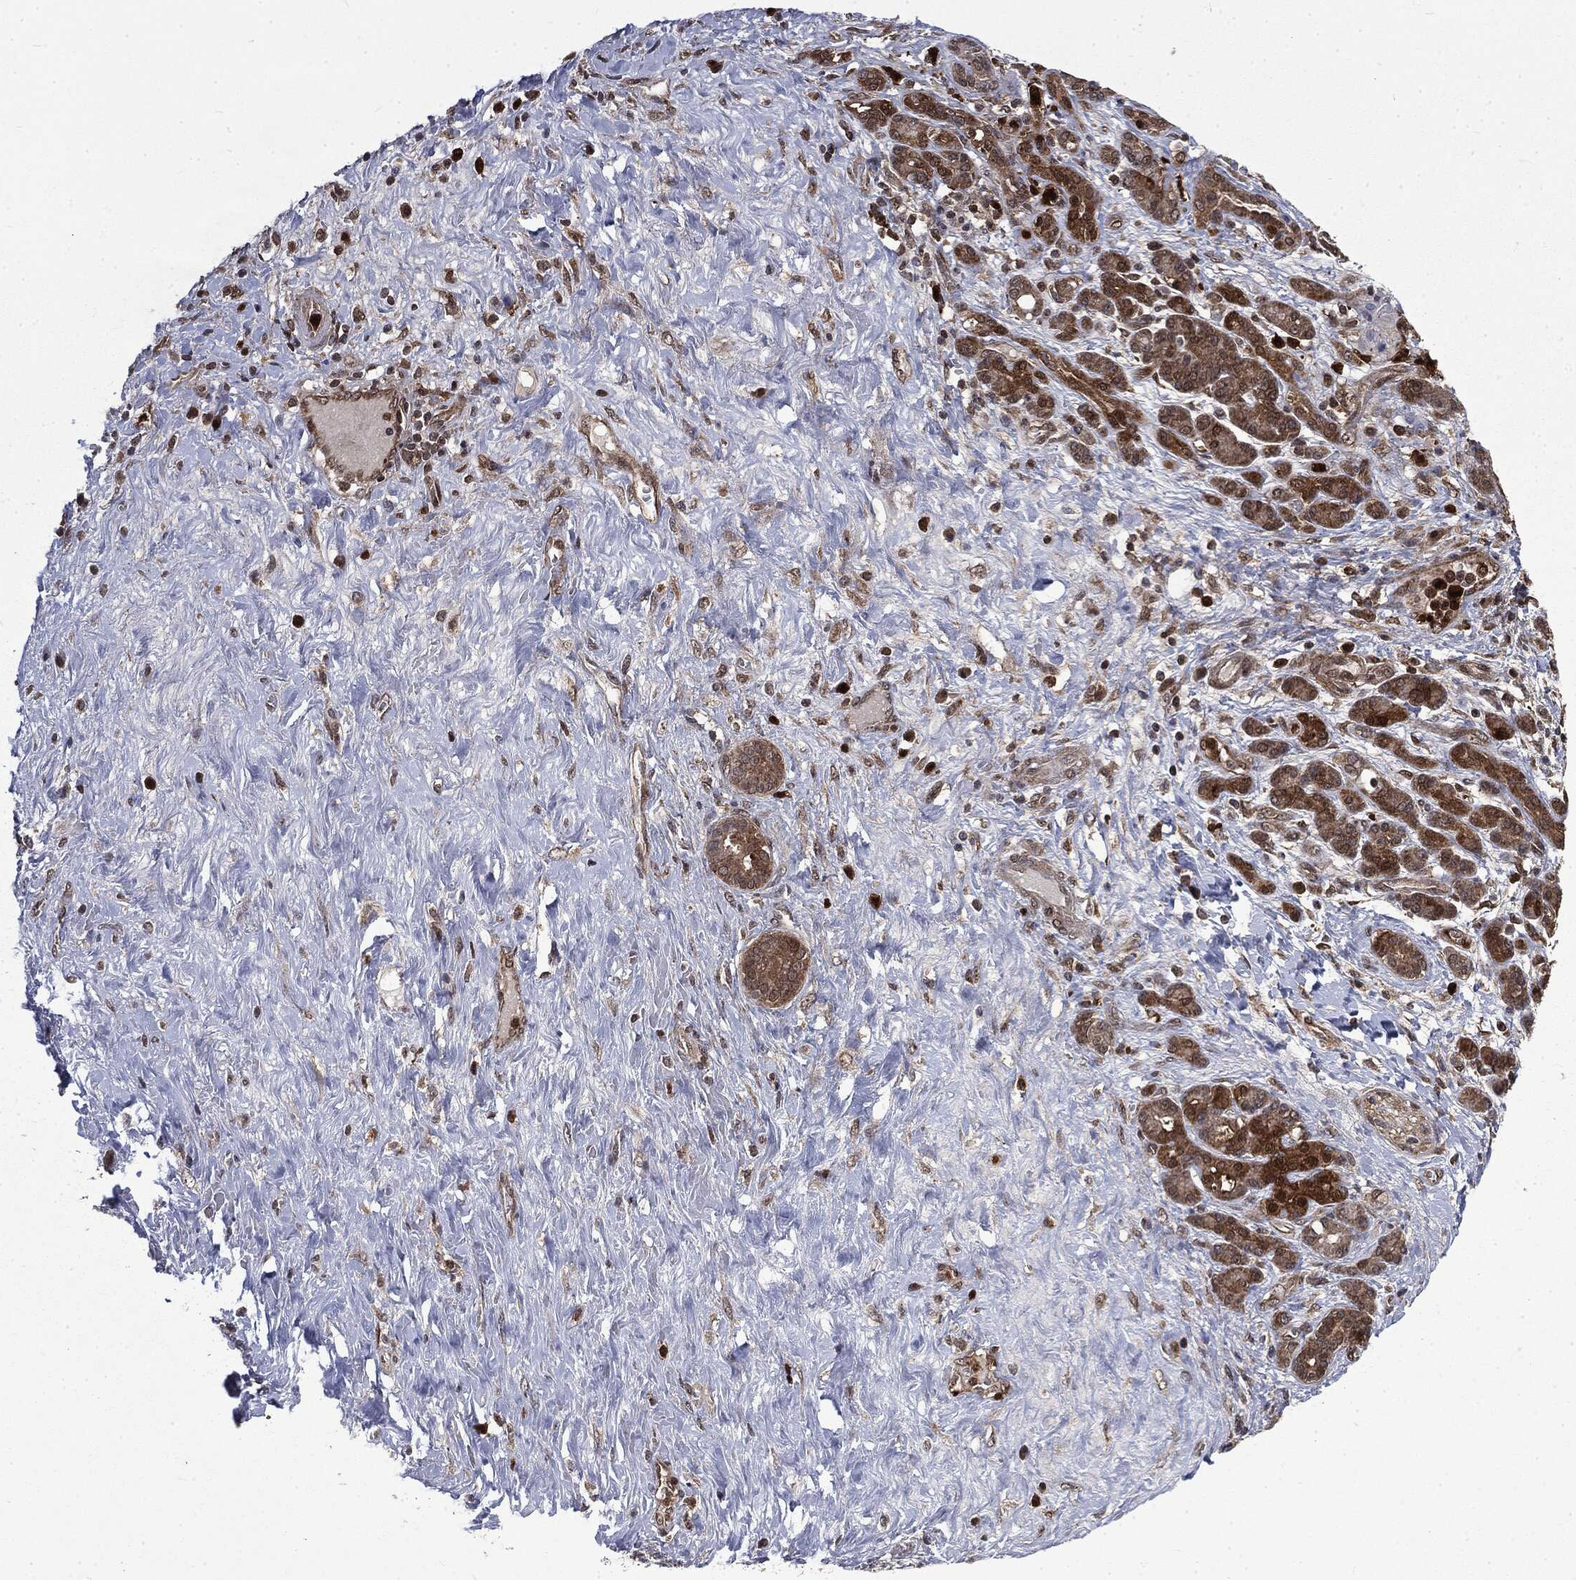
{"staining": {"intensity": "strong", "quantity": ">75%", "location": "cytoplasmic/membranous,nuclear"}, "tissue": "pancreatic cancer", "cell_type": "Tumor cells", "image_type": "cancer", "snomed": [{"axis": "morphology", "description": "Adenocarcinoma, NOS"}, {"axis": "topography", "description": "Pancreas"}], "caption": "The micrograph exhibits a brown stain indicating the presence of a protein in the cytoplasmic/membranous and nuclear of tumor cells in pancreatic adenocarcinoma. (IHC, brightfield microscopy, high magnification).", "gene": "GPI", "patient": {"sex": "male", "age": 44}}